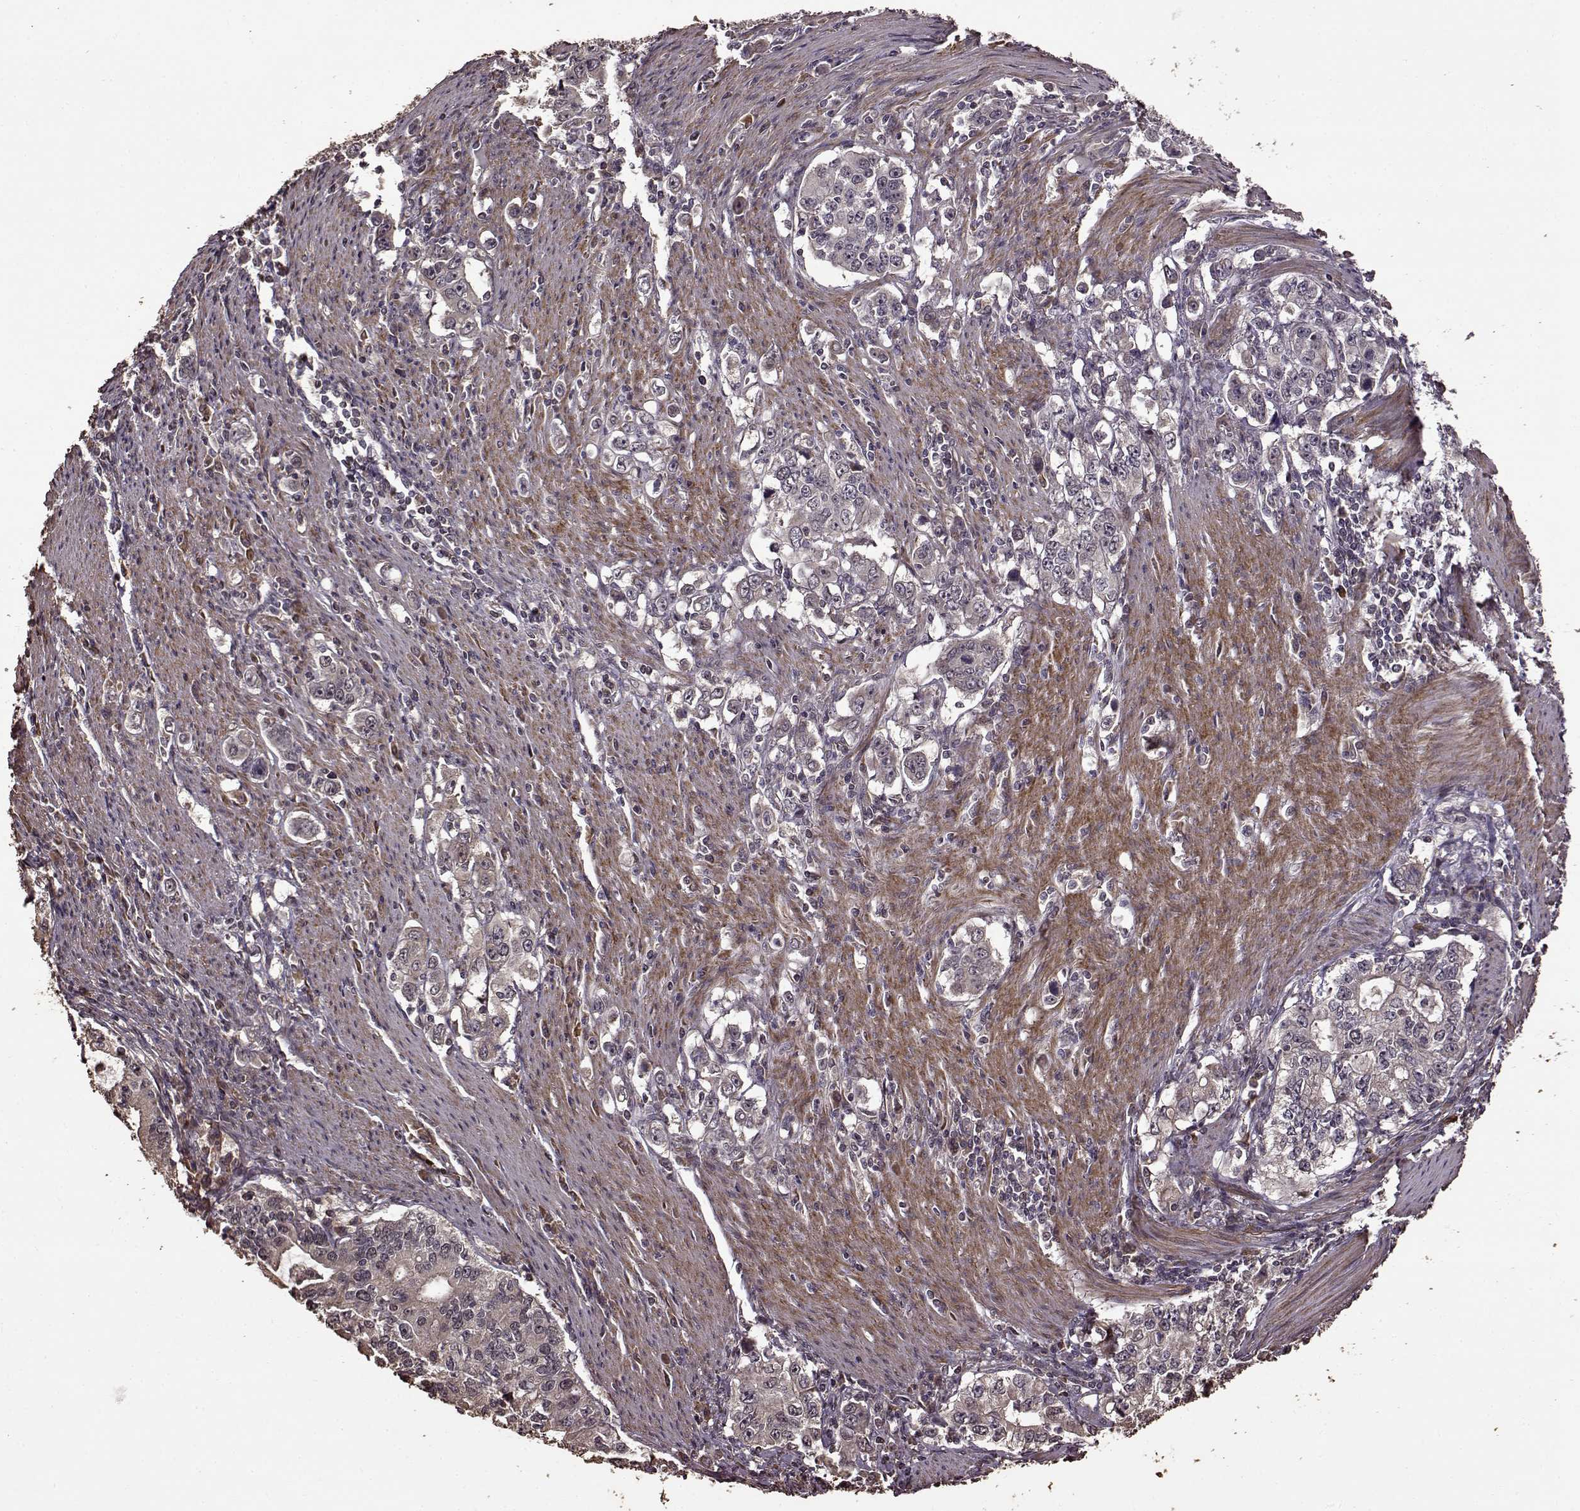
{"staining": {"intensity": "weak", "quantity": "<25%", "location": "cytoplasmic/membranous"}, "tissue": "stomach cancer", "cell_type": "Tumor cells", "image_type": "cancer", "snomed": [{"axis": "morphology", "description": "Adenocarcinoma, NOS"}, {"axis": "topography", "description": "Stomach, lower"}], "caption": "The image displays no significant expression in tumor cells of stomach cancer.", "gene": "FBXW11", "patient": {"sex": "female", "age": 72}}